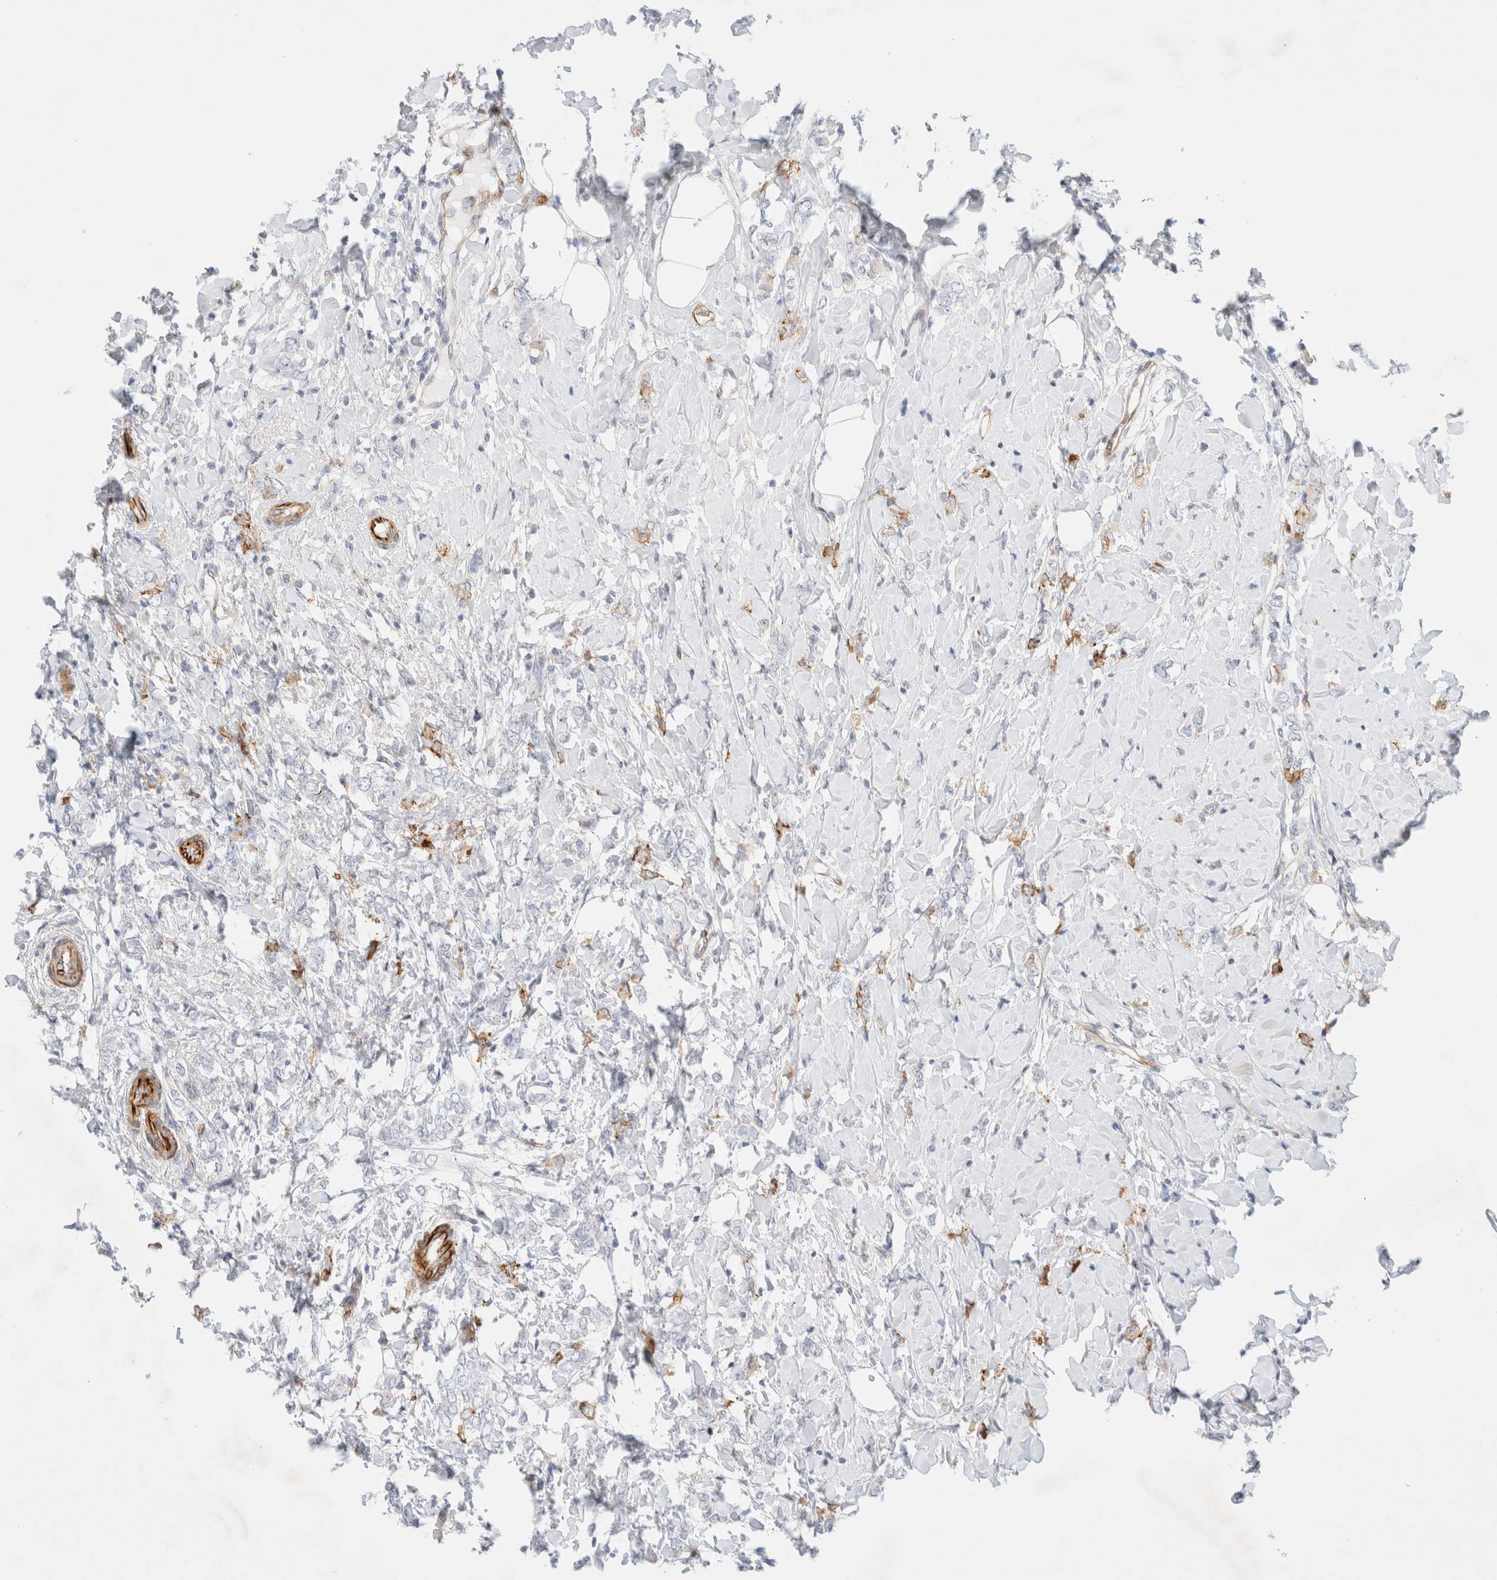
{"staining": {"intensity": "negative", "quantity": "none", "location": "none"}, "tissue": "breast cancer", "cell_type": "Tumor cells", "image_type": "cancer", "snomed": [{"axis": "morphology", "description": "Normal tissue, NOS"}, {"axis": "morphology", "description": "Lobular carcinoma"}, {"axis": "topography", "description": "Breast"}], "caption": "The IHC photomicrograph has no significant staining in tumor cells of breast cancer (lobular carcinoma) tissue. (DAB immunohistochemistry visualized using brightfield microscopy, high magnification).", "gene": "SLC25A48", "patient": {"sex": "female", "age": 47}}